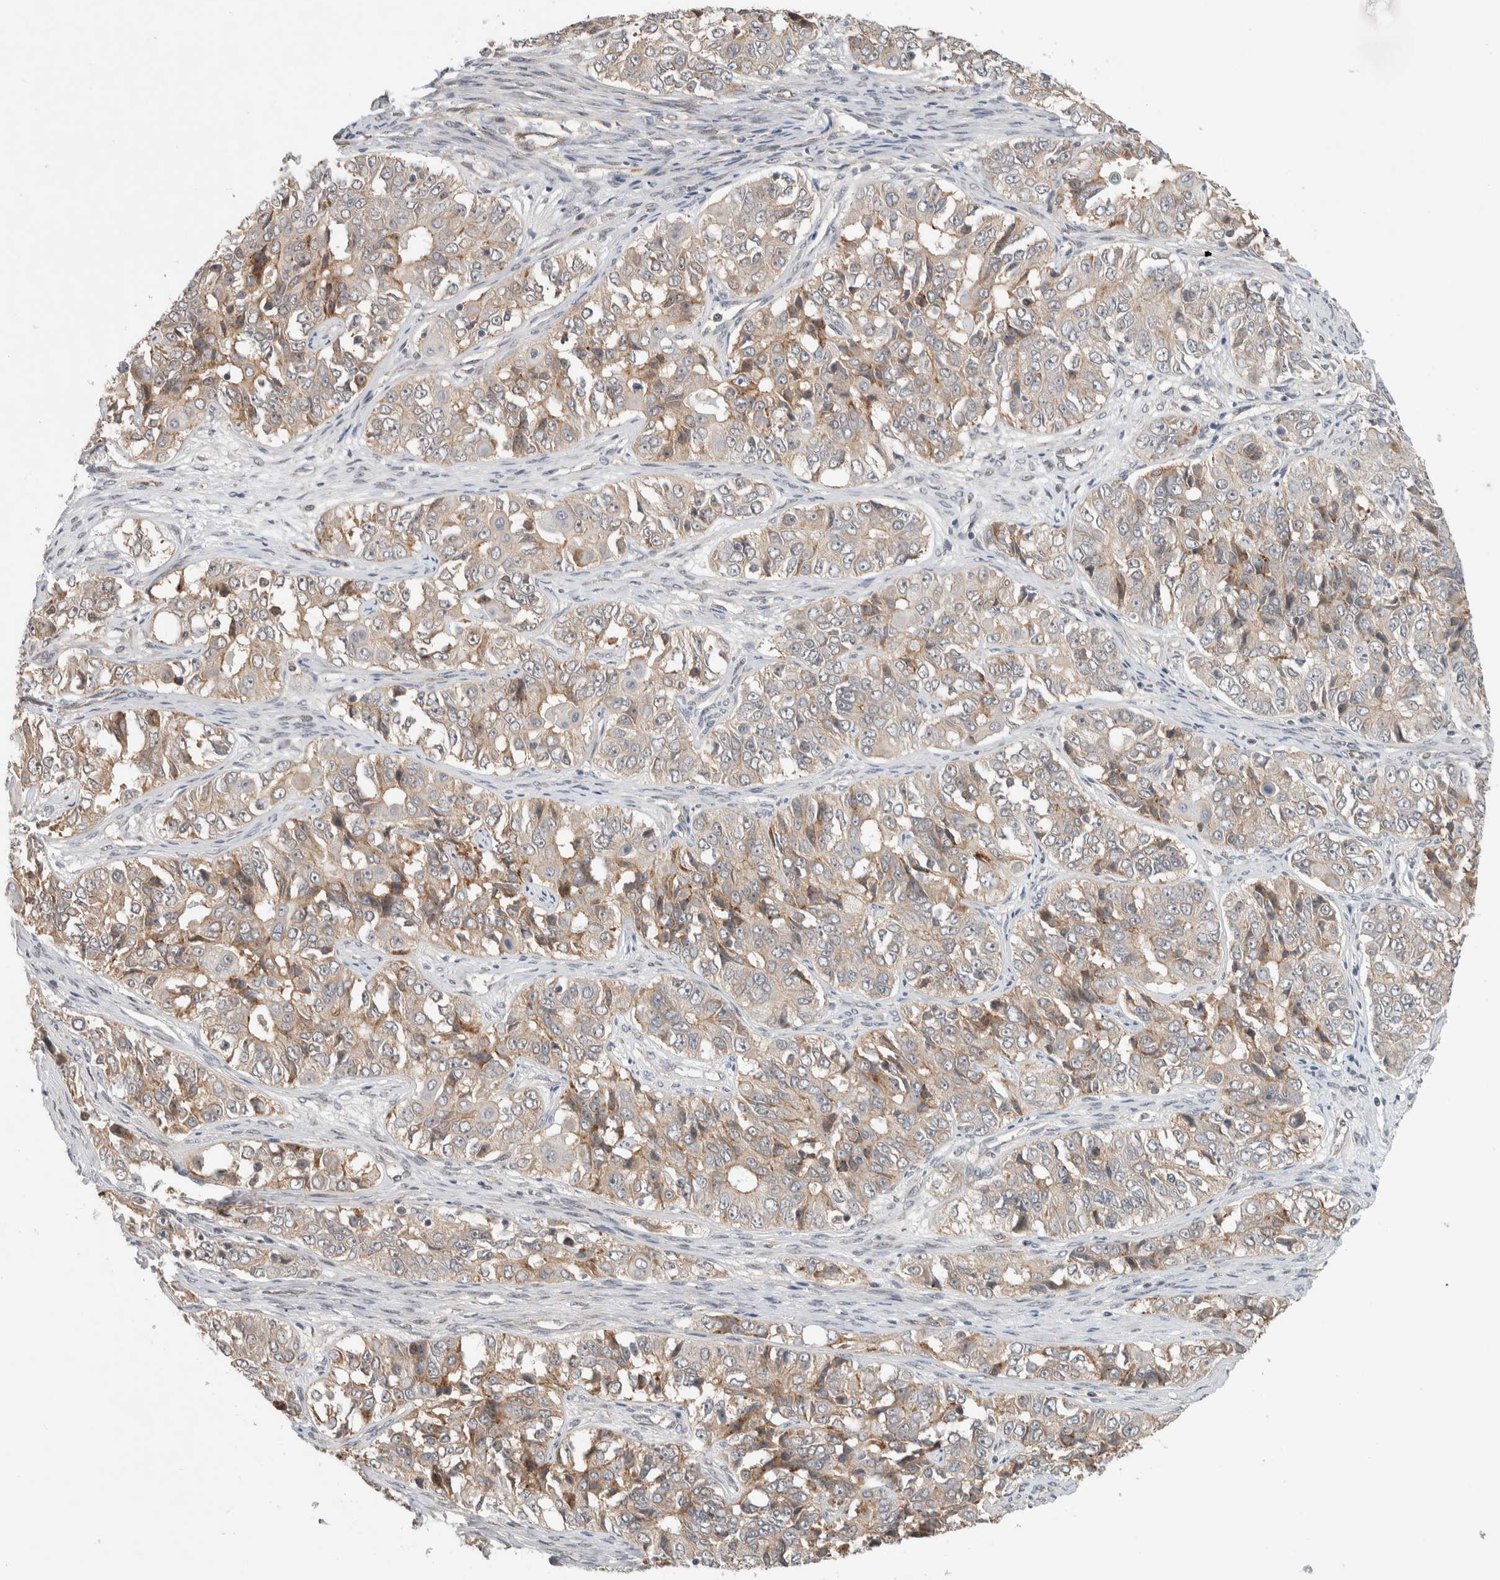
{"staining": {"intensity": "weak", "quantity": "25%-75%", "location": "cytoplasmic/membranous"}, "tissue": "ovarian cancer", "cell_type": "Tumor cells", "image_type": "cancer", "snomed": [{"axis": "morphology", "description": "Carcinoma, endometroid"}, {"axis": "topography", "description": "Ovary"}], "caption": "Weak cytoplasmic/membranous protein positivity is seen in about 25%-75% of tumor cells in ovarian endometroid carcinoma. (Brightfield microscopy of DAB IHC at high magnification).", "gene": "DEPTOR", "patient": {"sex": "female", "age": 51}}